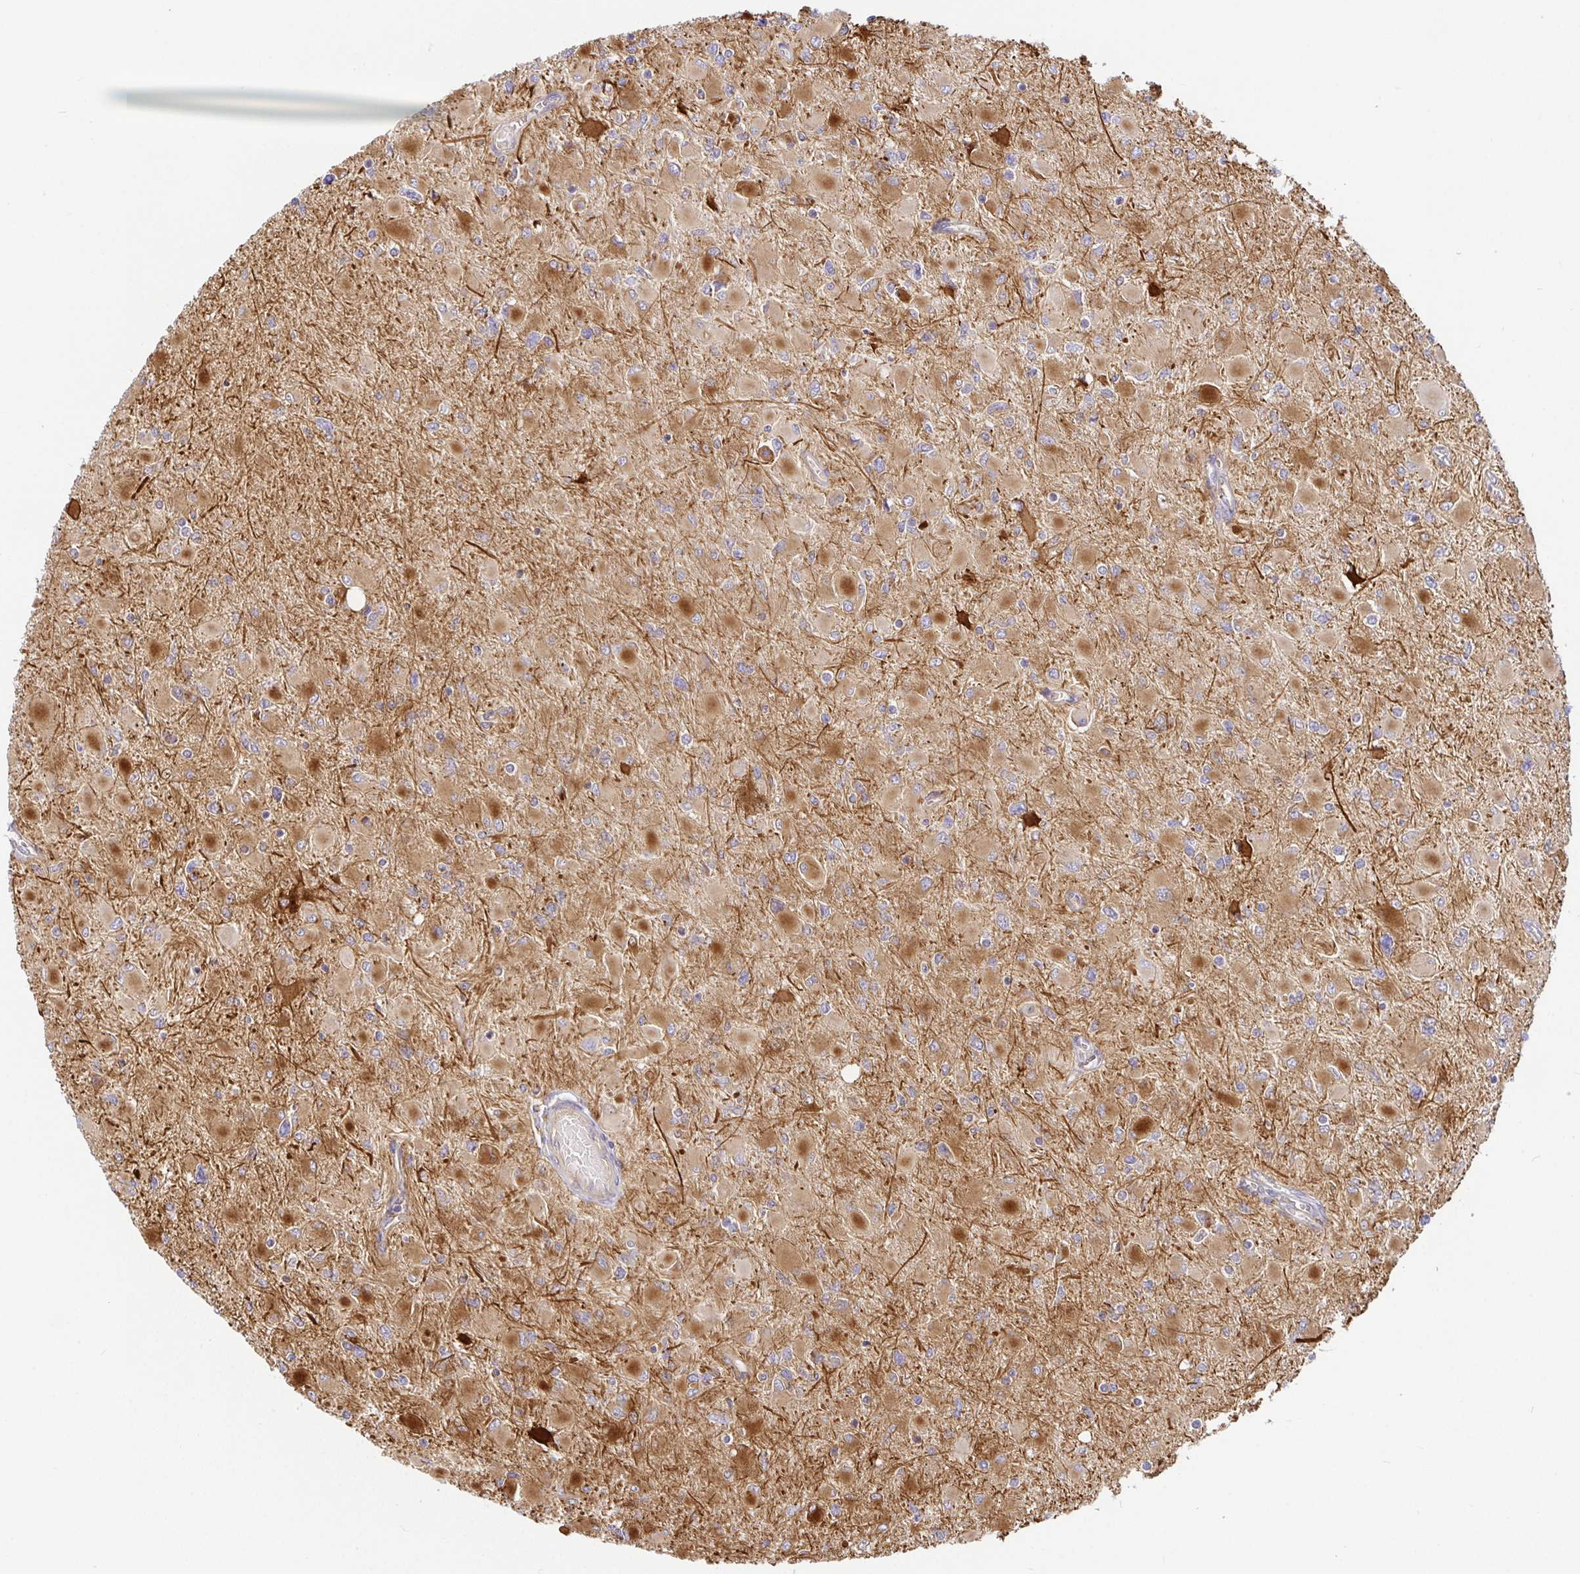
{"staining": {"intensity": "moderate", "quantity": ">75%", "location": "cytoplasmic/membranous"}, "tissue": "glioma", "cell_type": "Tumor cells", "image_type": "cancer", "snomed": [{"axis": "morphology", "description": "Glioma, malignant, High grade"}, {"axis": "topography", "description": "Cerebral cortex"}], "caption": "Malignant glioma (high-grade) stained with a brown dye shows moderate cytoplasmic/membranous positive expression in approximately >75% of tumor cells.", "gene": "SNX8", "patient": {"sex": "female", "age": 36}}